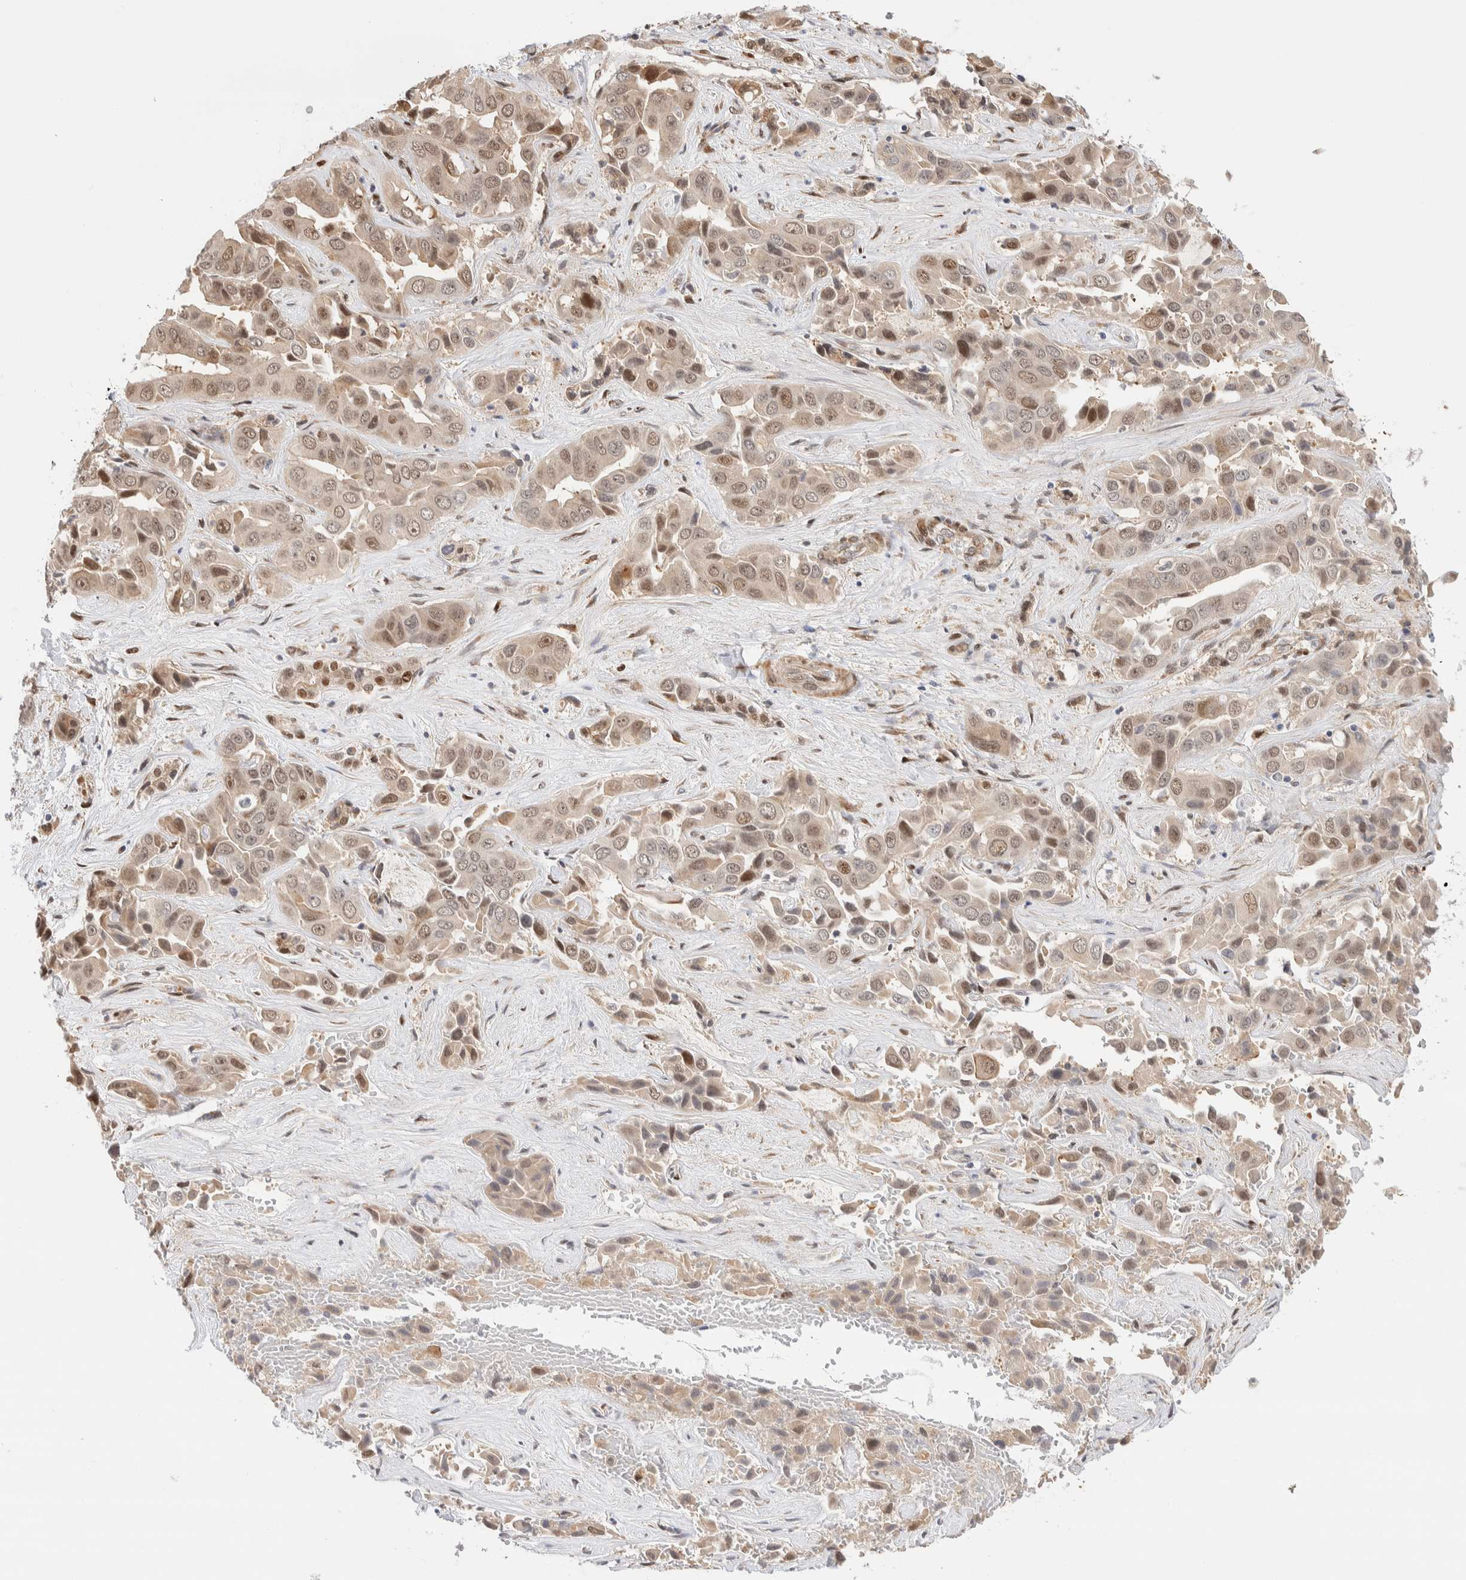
{"staining": {"intensity": "weak", "quantity": ">75%", "location": "cytoplasmic/membranous,nuclear"}, "tissue": "liver cancer", "cell_type": "Tumor cells", "image_type": "cancer", "snomed": [{"axis": "morphology", "description": "Cholangiocarcinoma"}, {"axis": "topography", "description": "Liver"}], "caption": "Immunohistochemical staining of human liver cholangiocarcinoma demonstrates weak cytoplasmic/membranous and nuclear protein expression in about >75% of tumor cells.", "gene": "NSMAF", "patient": {"sex": "female", "age": 52}}